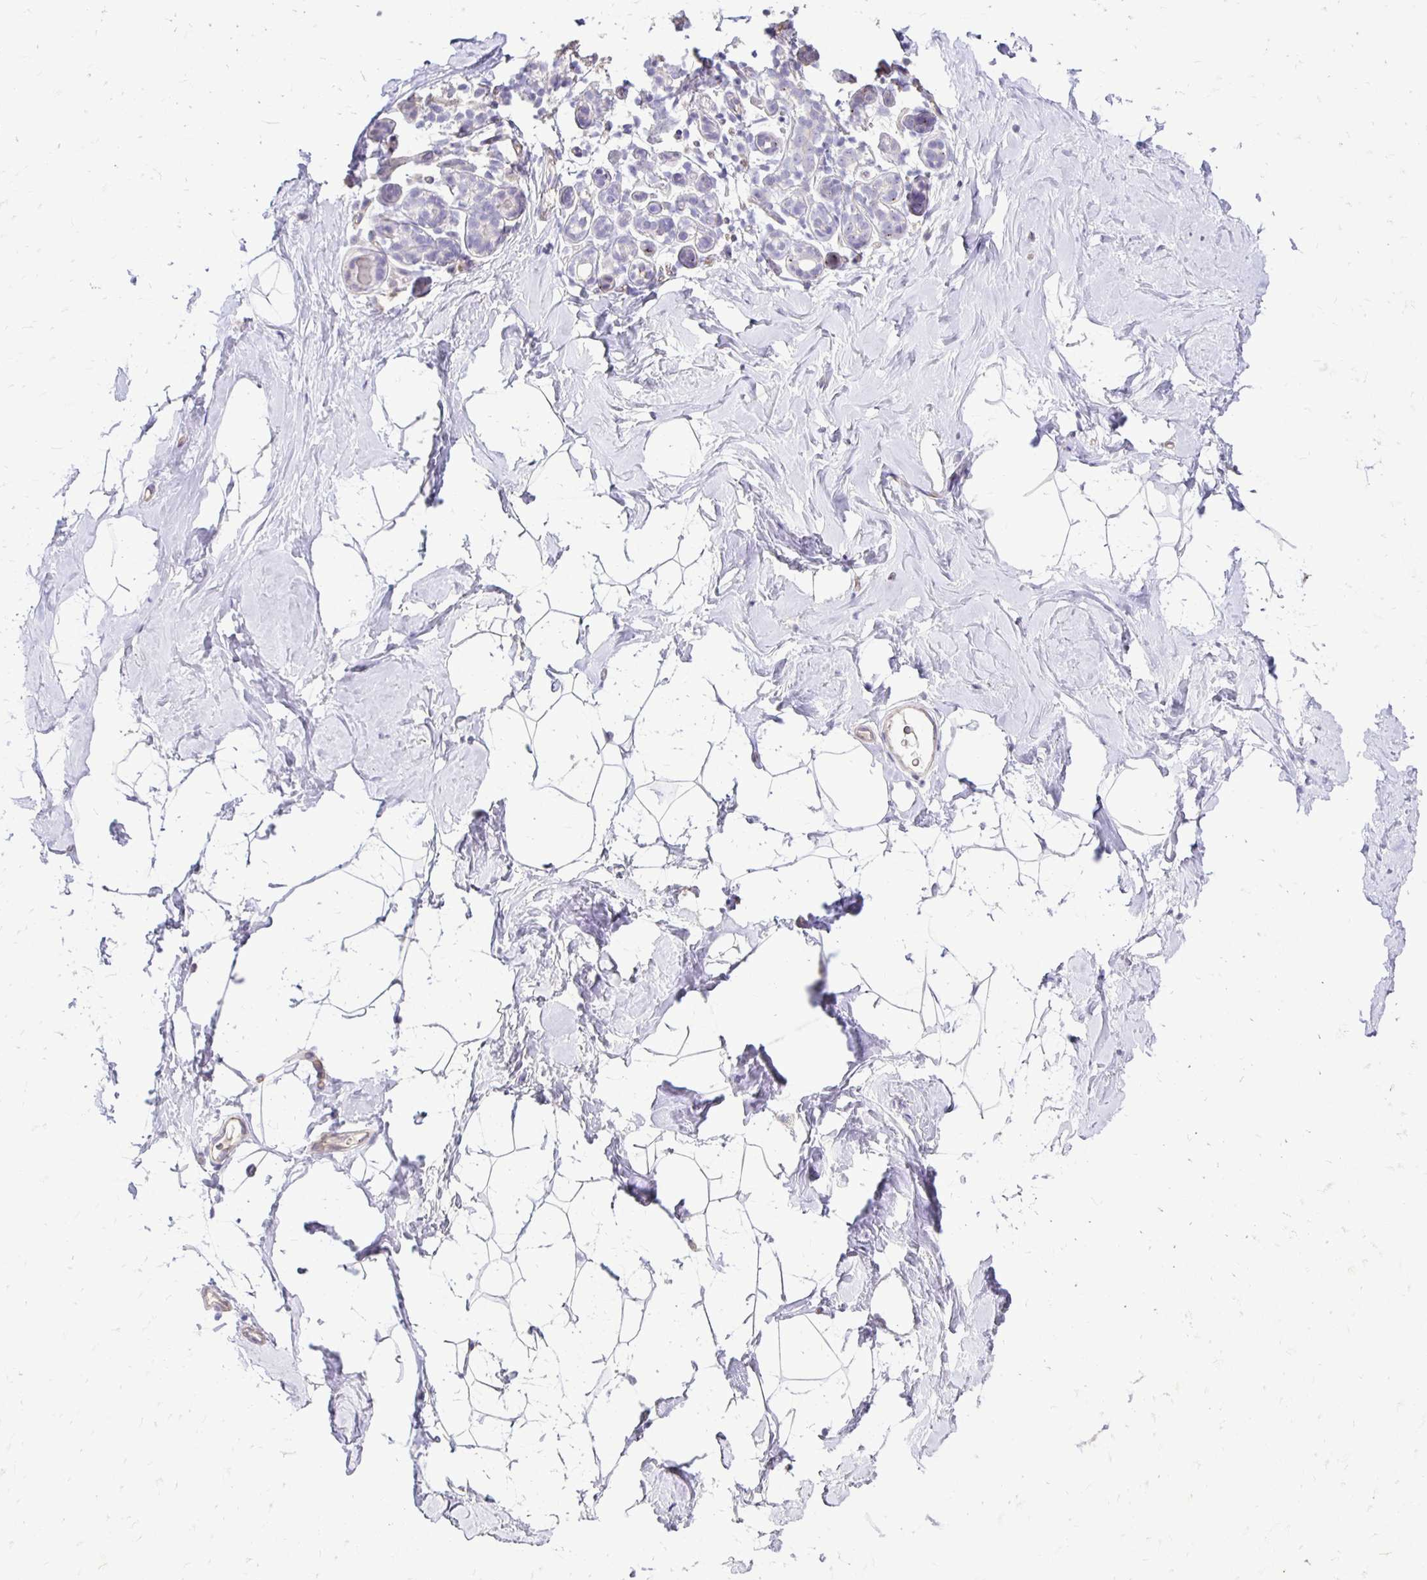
{"staining": {"intensity": "negative", "quantity": "none", "location": "none"}, "tissue": "breast", "cell_type": "Adipocytes", "image_type": "normal", "snomed": [{"axis": "morphology", "description": "Normal tissue, NOS"}, {"axis": "topography", "description": "Breast"}], "caption": "The histopathology image exhibits no significant staining in adipocytes of breast.", "gene": "GAS2", "patient": {"sex": "female", "age": 32}}